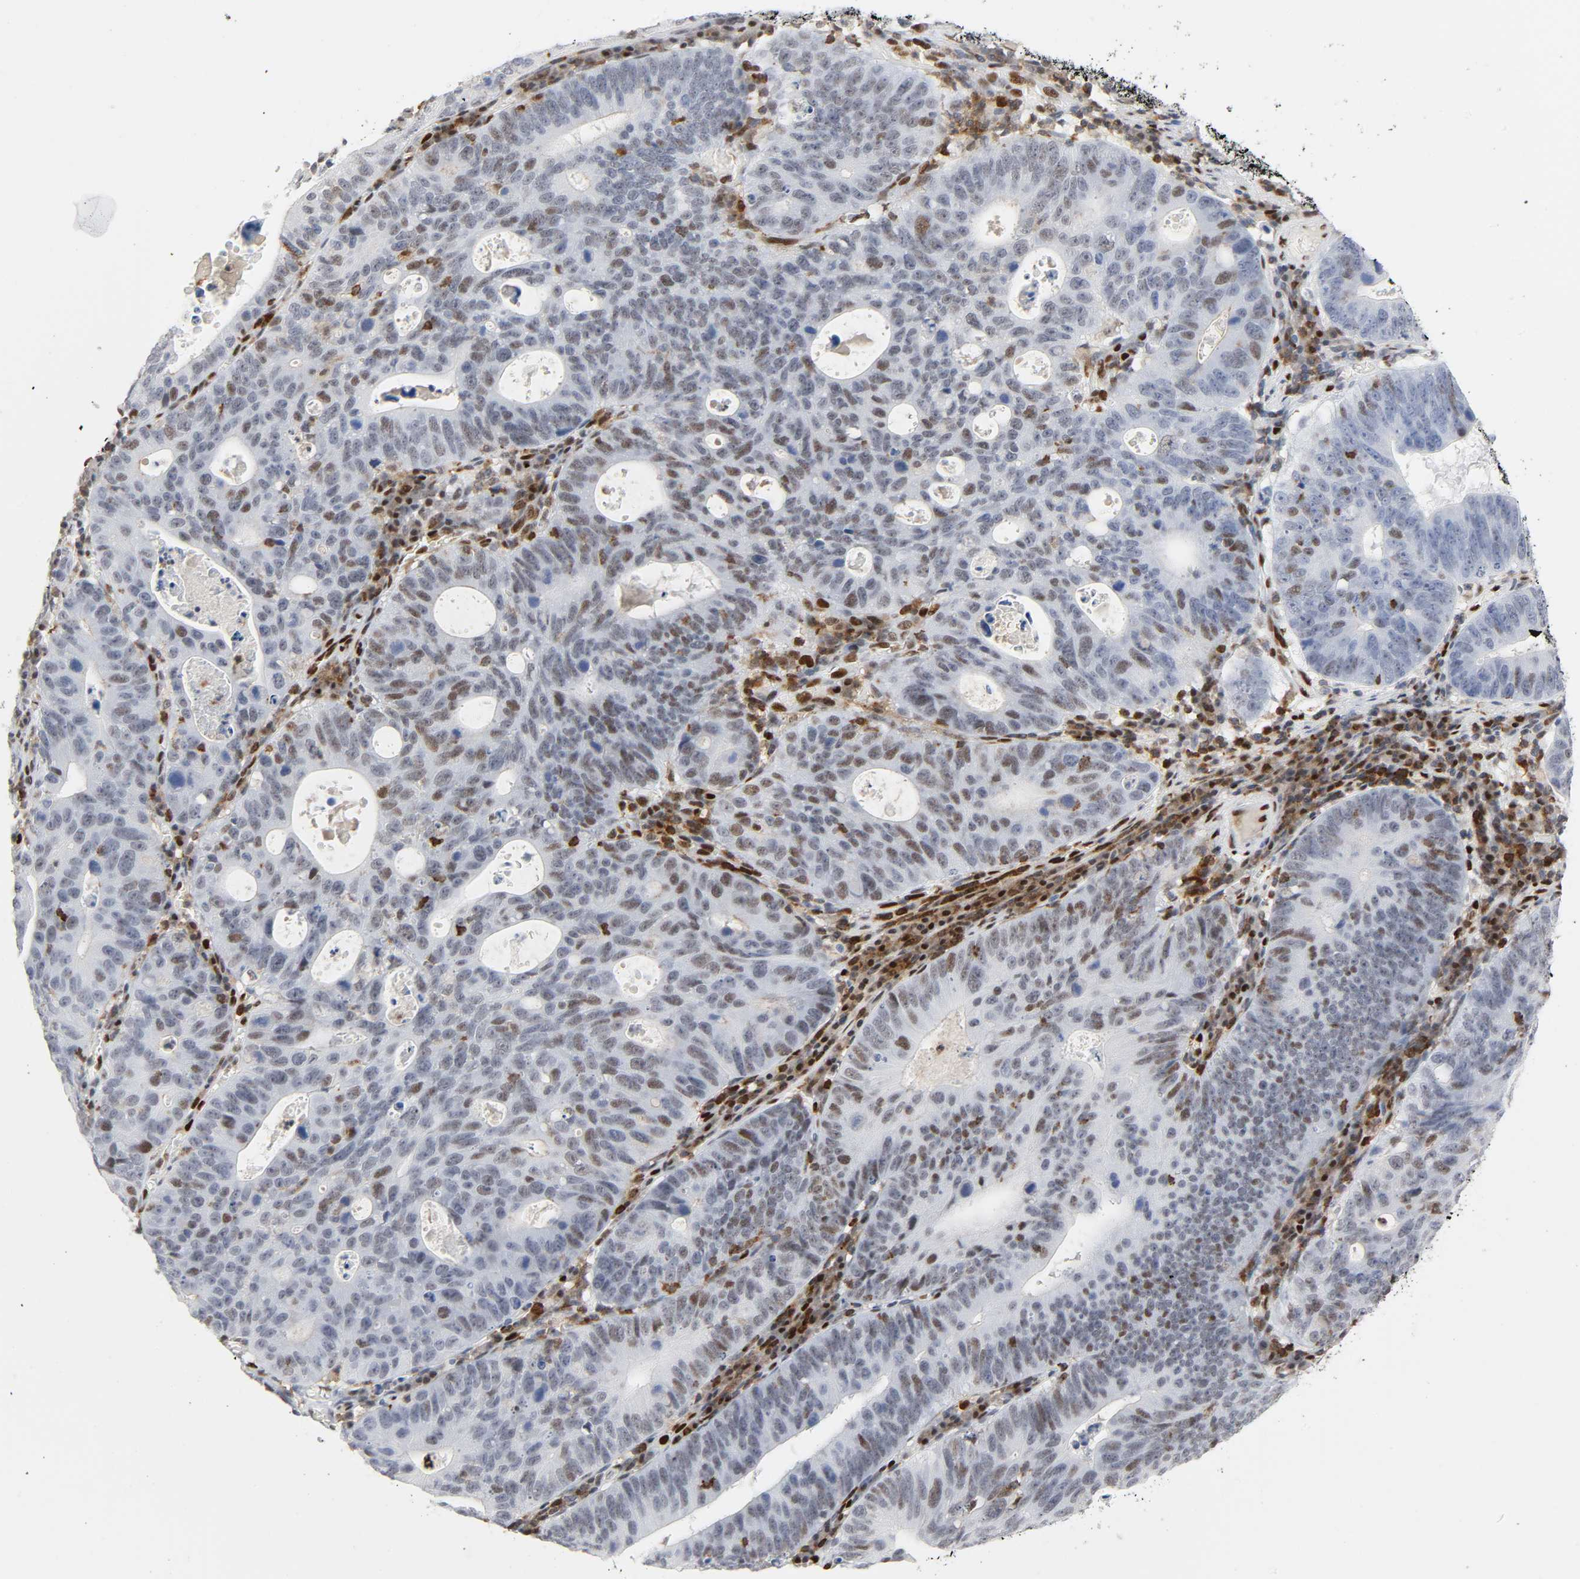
{"staining": {"intensity": "moderate", "quantity": "25%-75%", "location": "nuclear"}, "tissue": "stomach cancer", "cell_type": "Tumor cells", "image_type": "cancer", "snomed": [{"axis": "morphology", "description": "Adenocarcinoma, NOS"}, {"axis": "topography", "description": "Stomach"}], "caption": "A brown stain labels moderate nuclear expression of a protein in stomach cancer (adenocarcinoma) tumor cells. (DAB IHC, brown staining for protein, blue staining for nuclei).", "gene": "WAS", "patient": {"sex": "male", "age": 59}}